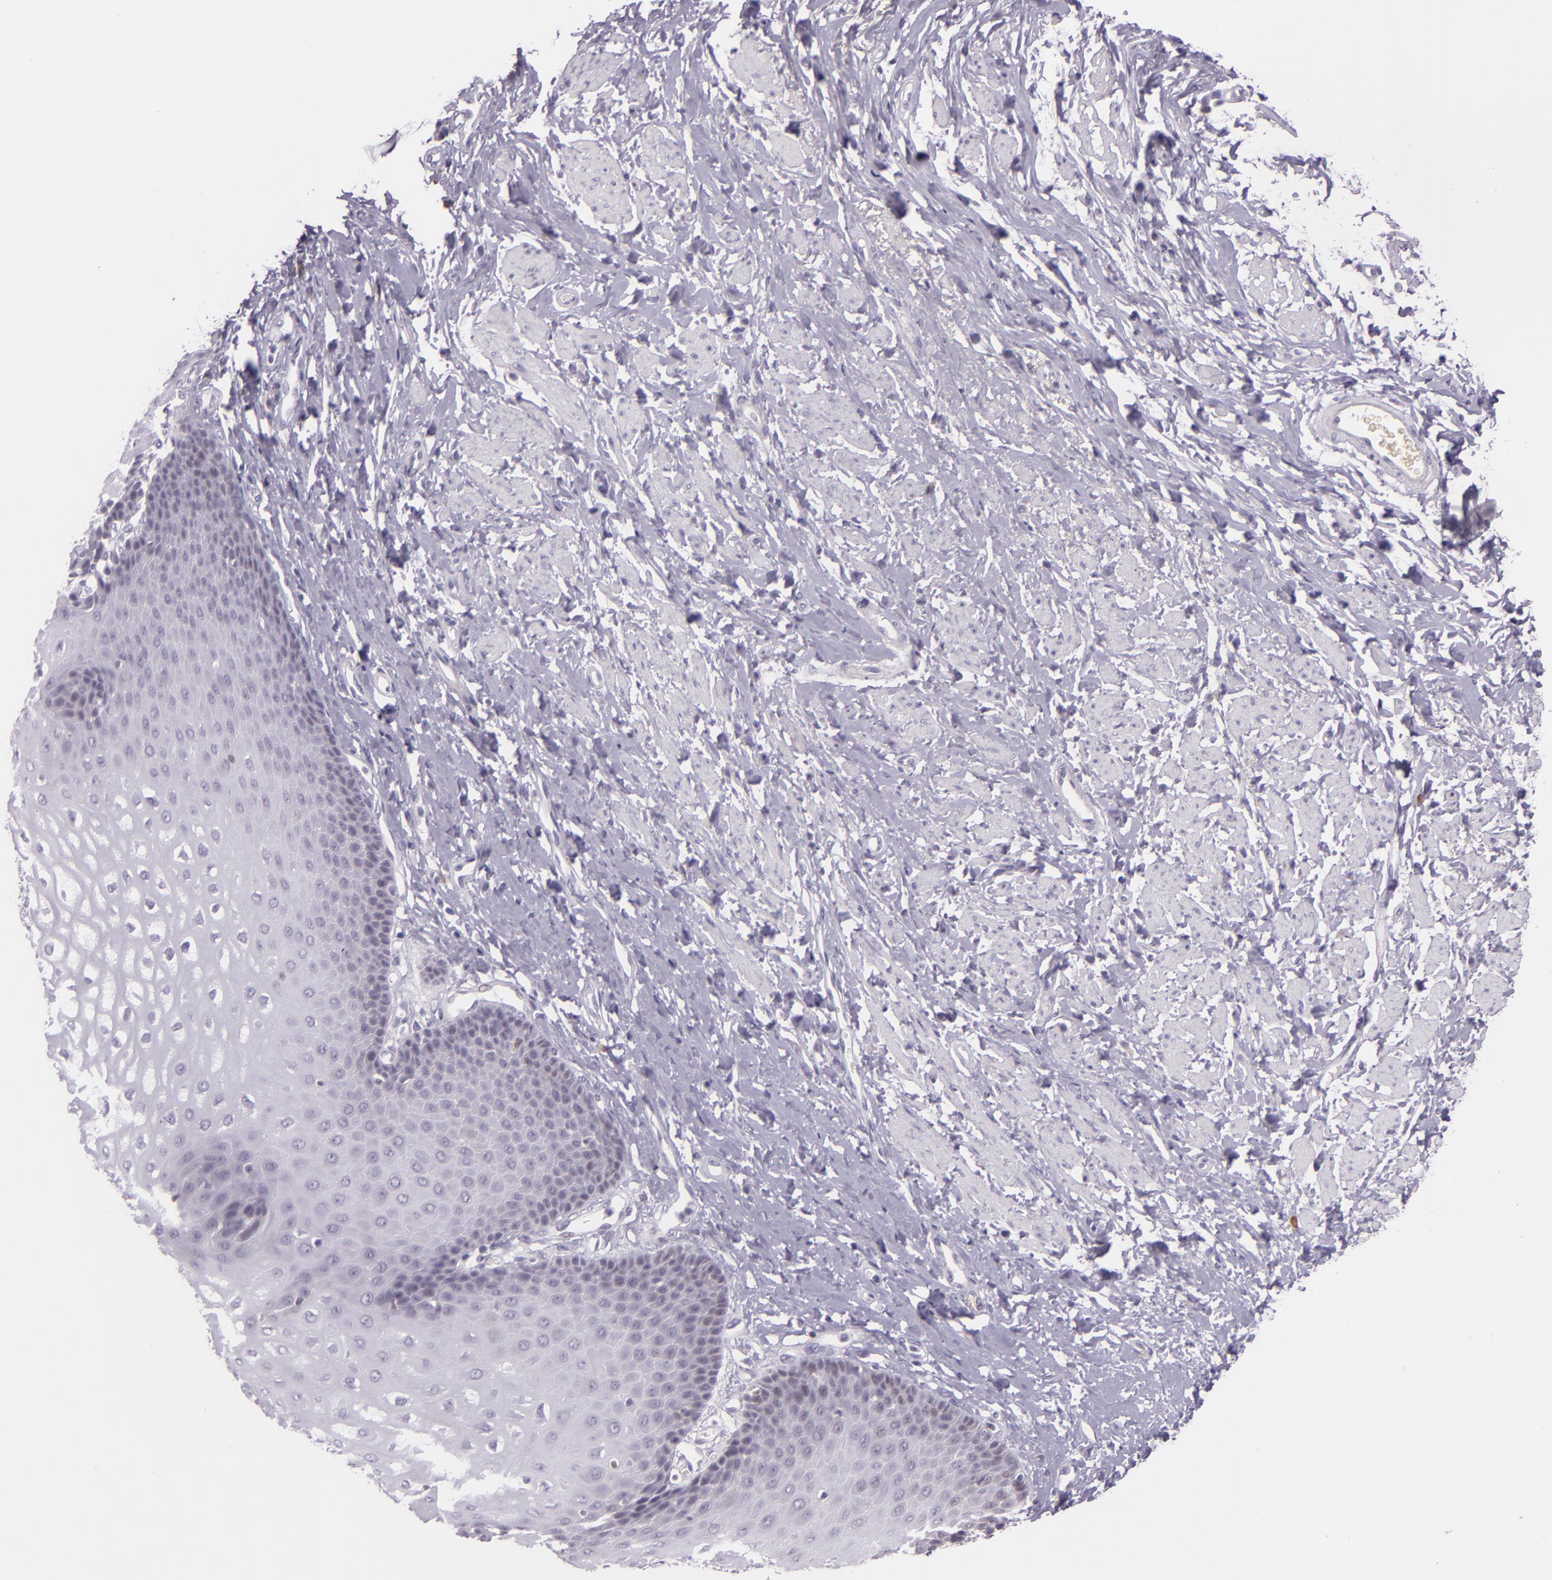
{"staining": {"intensity": "negative", "quantity": "none", "location": "none"}, "tissue": "esophagus", "cell_type": "Squamous epithelial cells", "image_type": "normal", "snomed": [{"axis": "morphology", "description": "Normal tissue, NOS"}, {"axis": "topography", "description": "Esophagus"}], "caption": "Human esophagus stained for a protein using immunohistochemistry shows no positivity in squamous epithelial cells.", "gene": "CHEK2", "patient": {"sex": "male", "age": 70}}